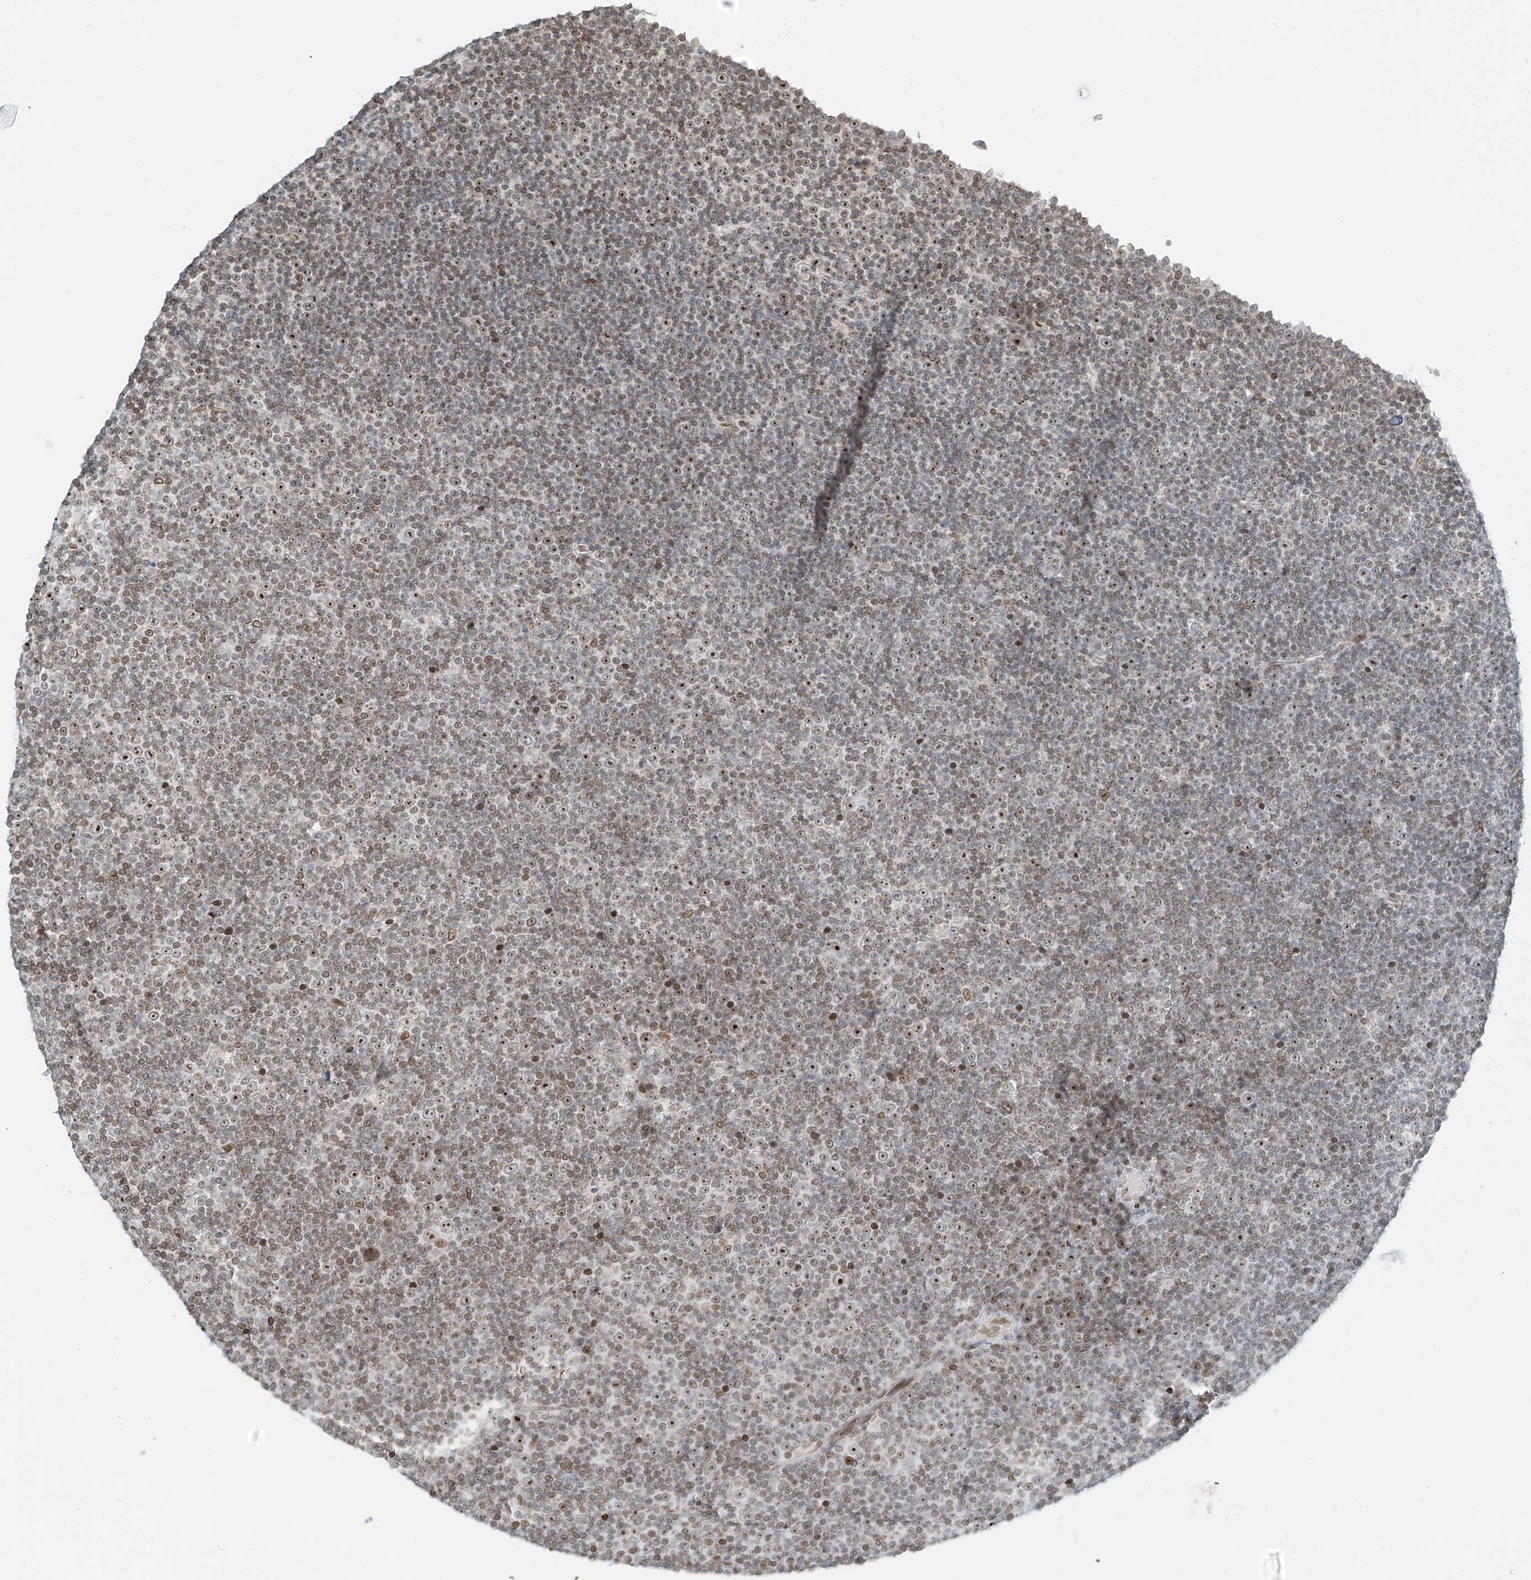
{"staining": {"intensity": "moderate", "quantity": "25%-75%", "location": "nuclear"}, "tissue": "lymphoma", "cell_type": "Tumor cells", "image_type": "cancer", "snomed": [{"axis": "morphology", "description": "Malignant lymphoma, non-Hodgkin's type, Low grade"}, {"axis": "topography", "description": "Lymph node"}], "caption": "There is medium levels of moderate nuclear staining in tumor cells of lymphoma, as demonstrated by immunohistochemical staining (brown color).", "gene": "SAMD15", "patient": {"sex": "female", "age": 67}}